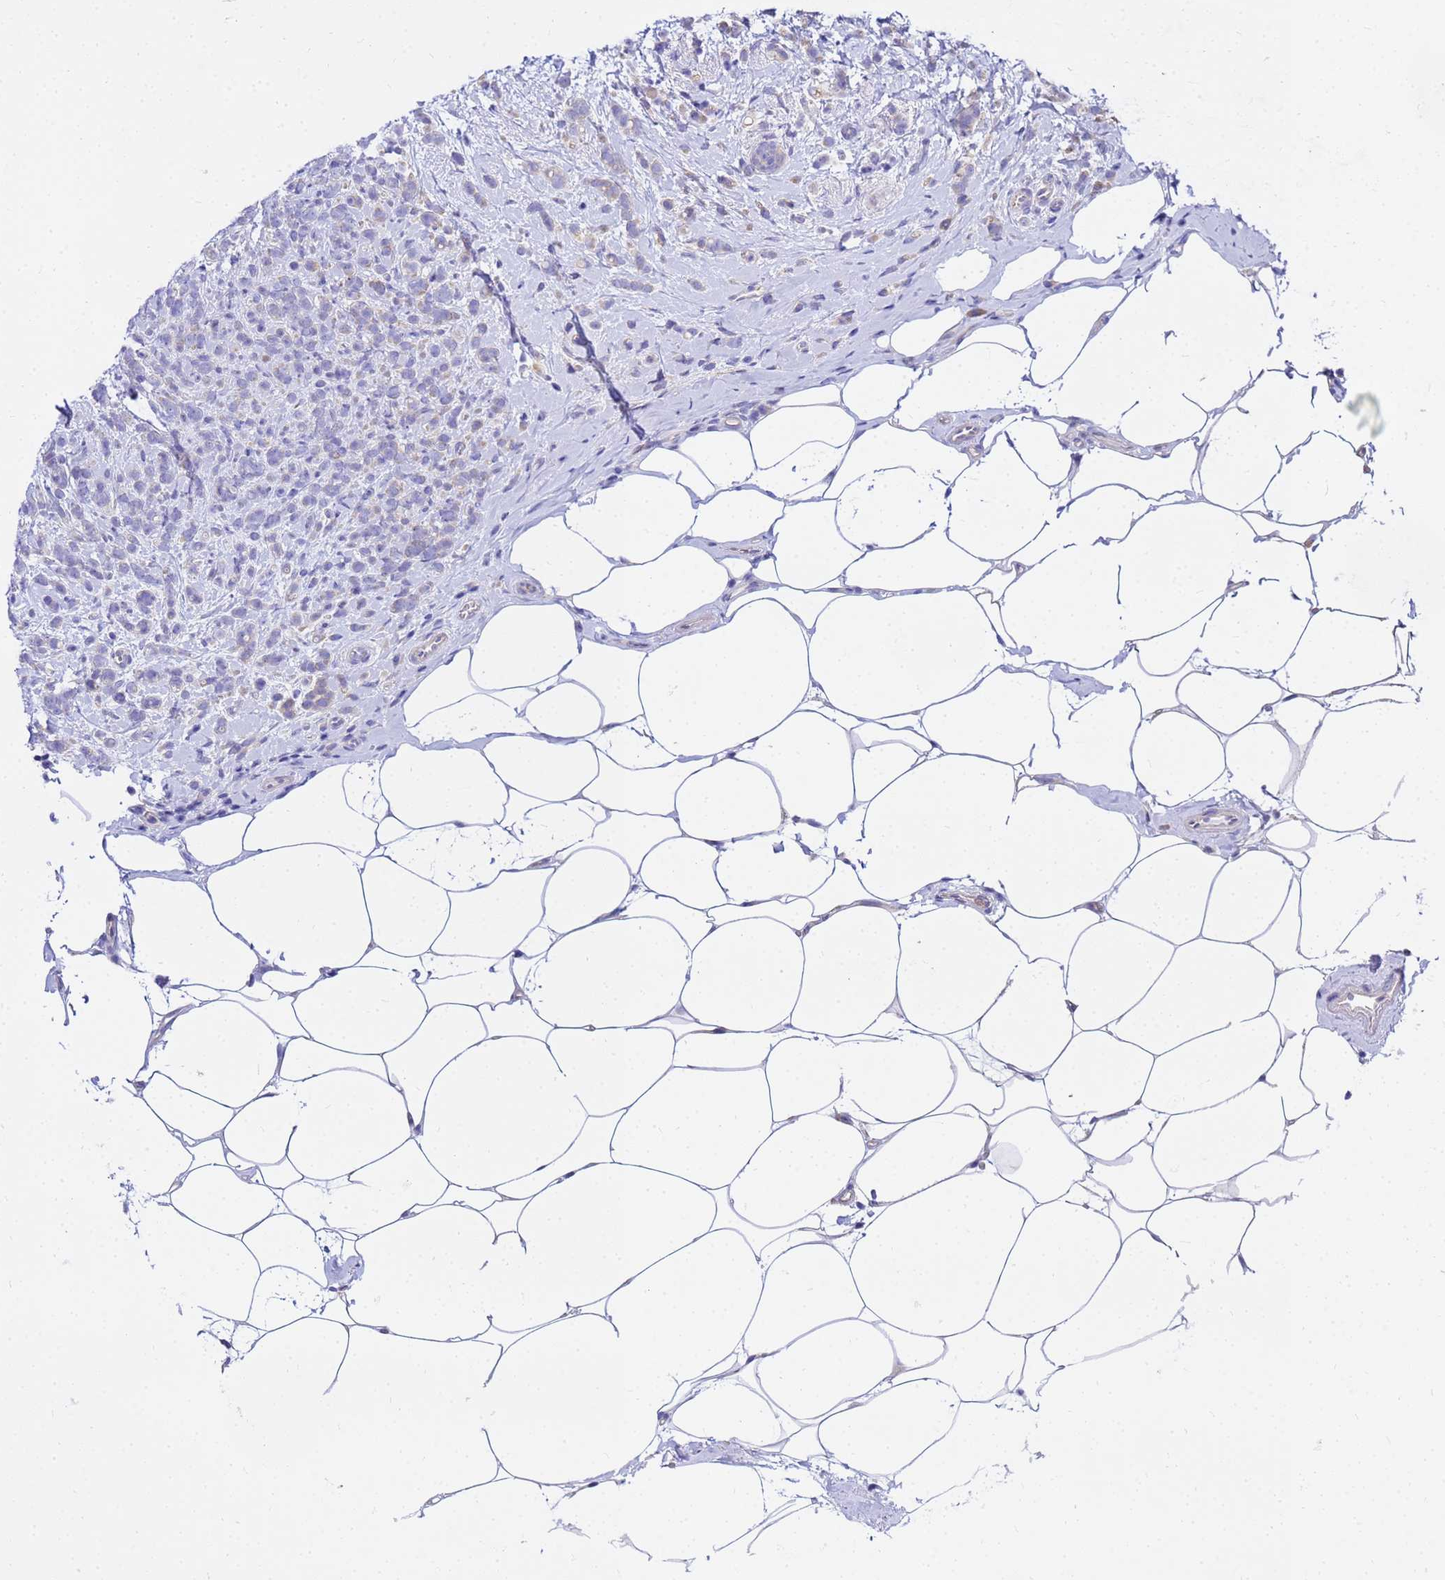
{"staining": {"intensity": "negative", "quantity": "none", "location": "none"}, "tissue": "breast cancer", "cell_type": "Tumor cells", "image_type": "cancer", "snomed": [{"axis": "morphology", "description": "Lobular carcinoma"}, {"axis": "topography", "description": "Breast"}], "caption": "A high-resolution photomicrograph shows immunohistochemistry (IHC) staining of breast cancer, which reveals no significant positivity in tumor cells. Brightfield microscopy of immunohistochemistry (IHC) stained with DAB (brown) and hematoxylin (blue), captured at high magnification.", "gene": "HERC5", "patient": {"sex": "female", "age": 58}}